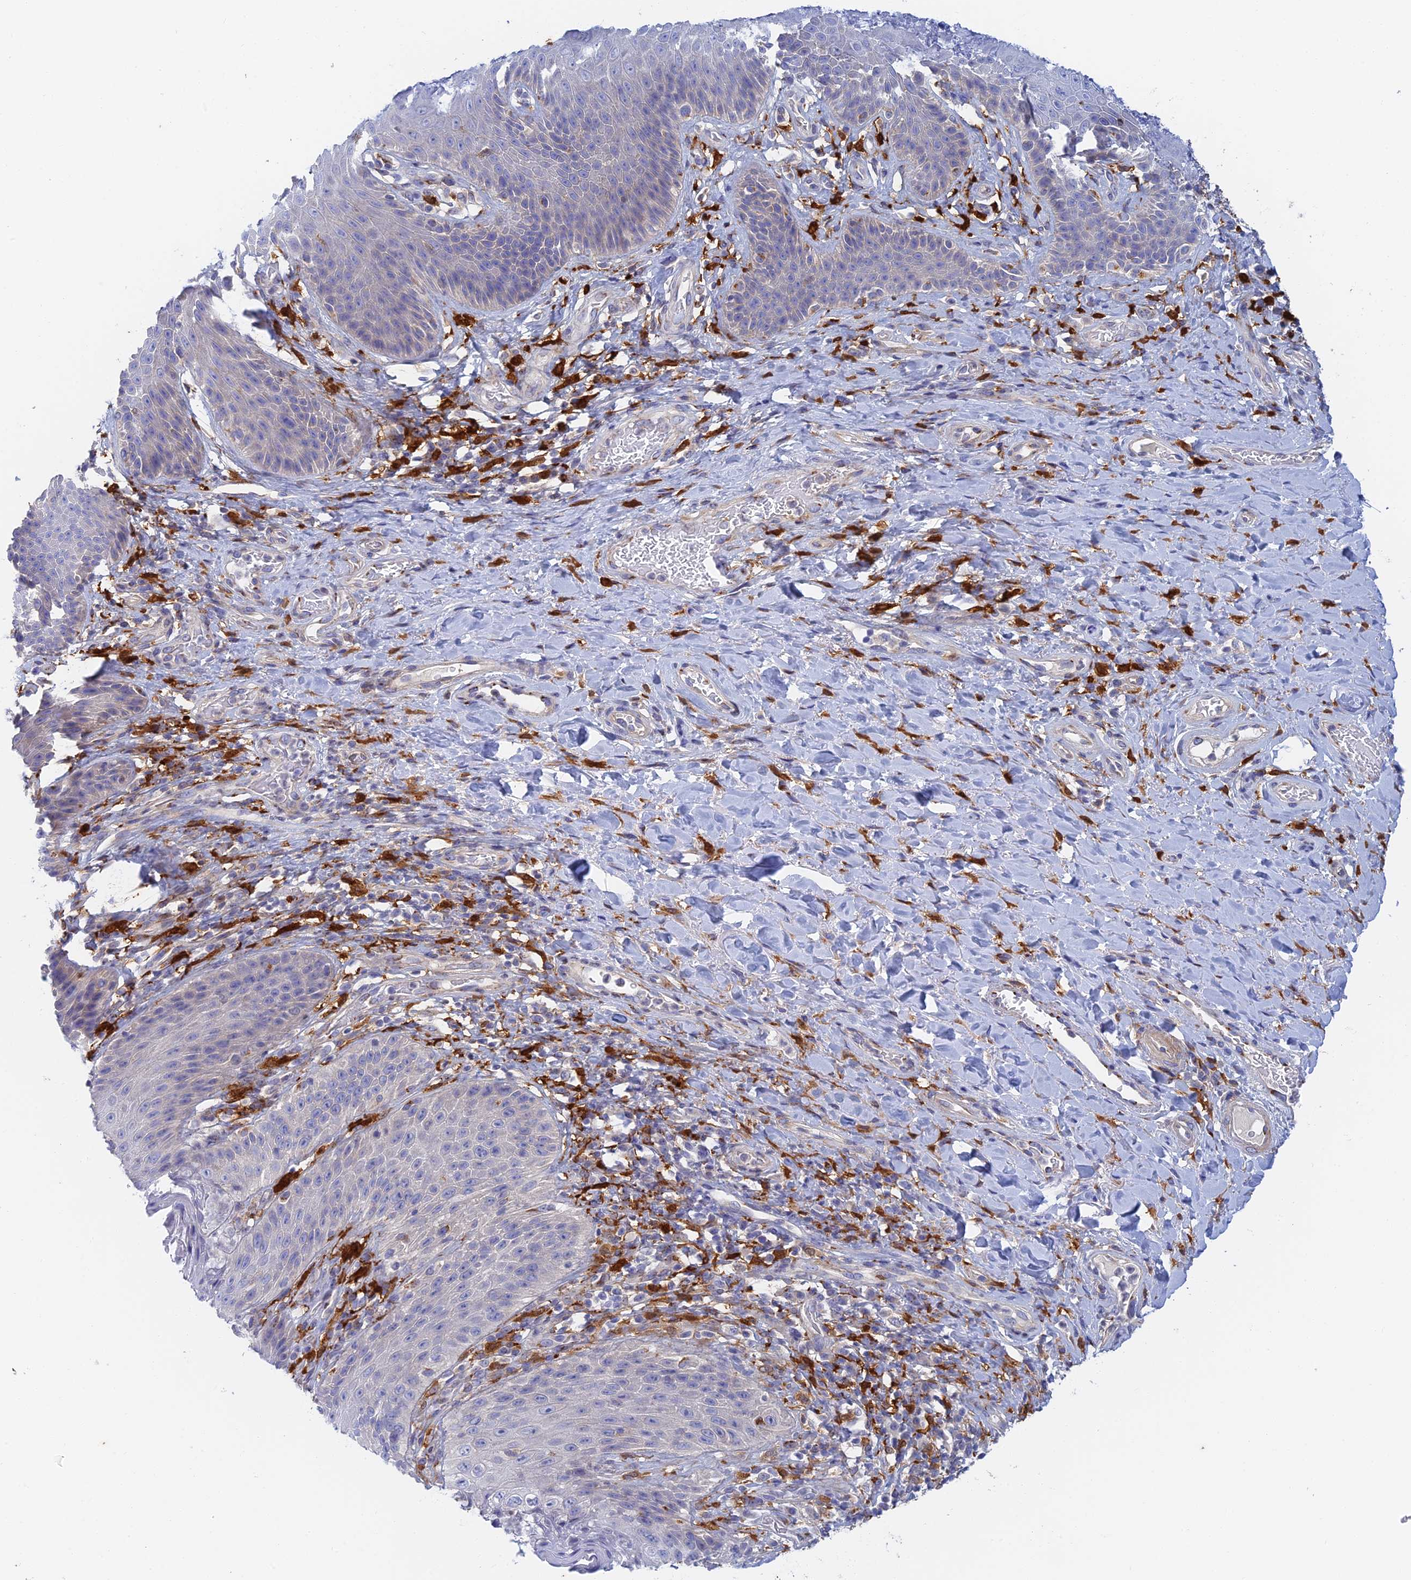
{"staining": {"intensity": "negative", "quantity": "none", "location": "none"}, "tissue": "skin", "cell_type": "Epidermal cells", "image_type": "normal", "snomed": [{"axis": "morphology", "description": "Normal tissue, NOS"}, {"axis": "topography", "description": "Anal"}], "caption": "DAB (3,3'-diaminobenzidine) immunohistochemical staining of benign human skin demonstrates no significant positivity in epidermal cells. Nuclei are stained in blue.", "gene": "SLC24A3", "patient": {"sex": "female", "age": 89}}